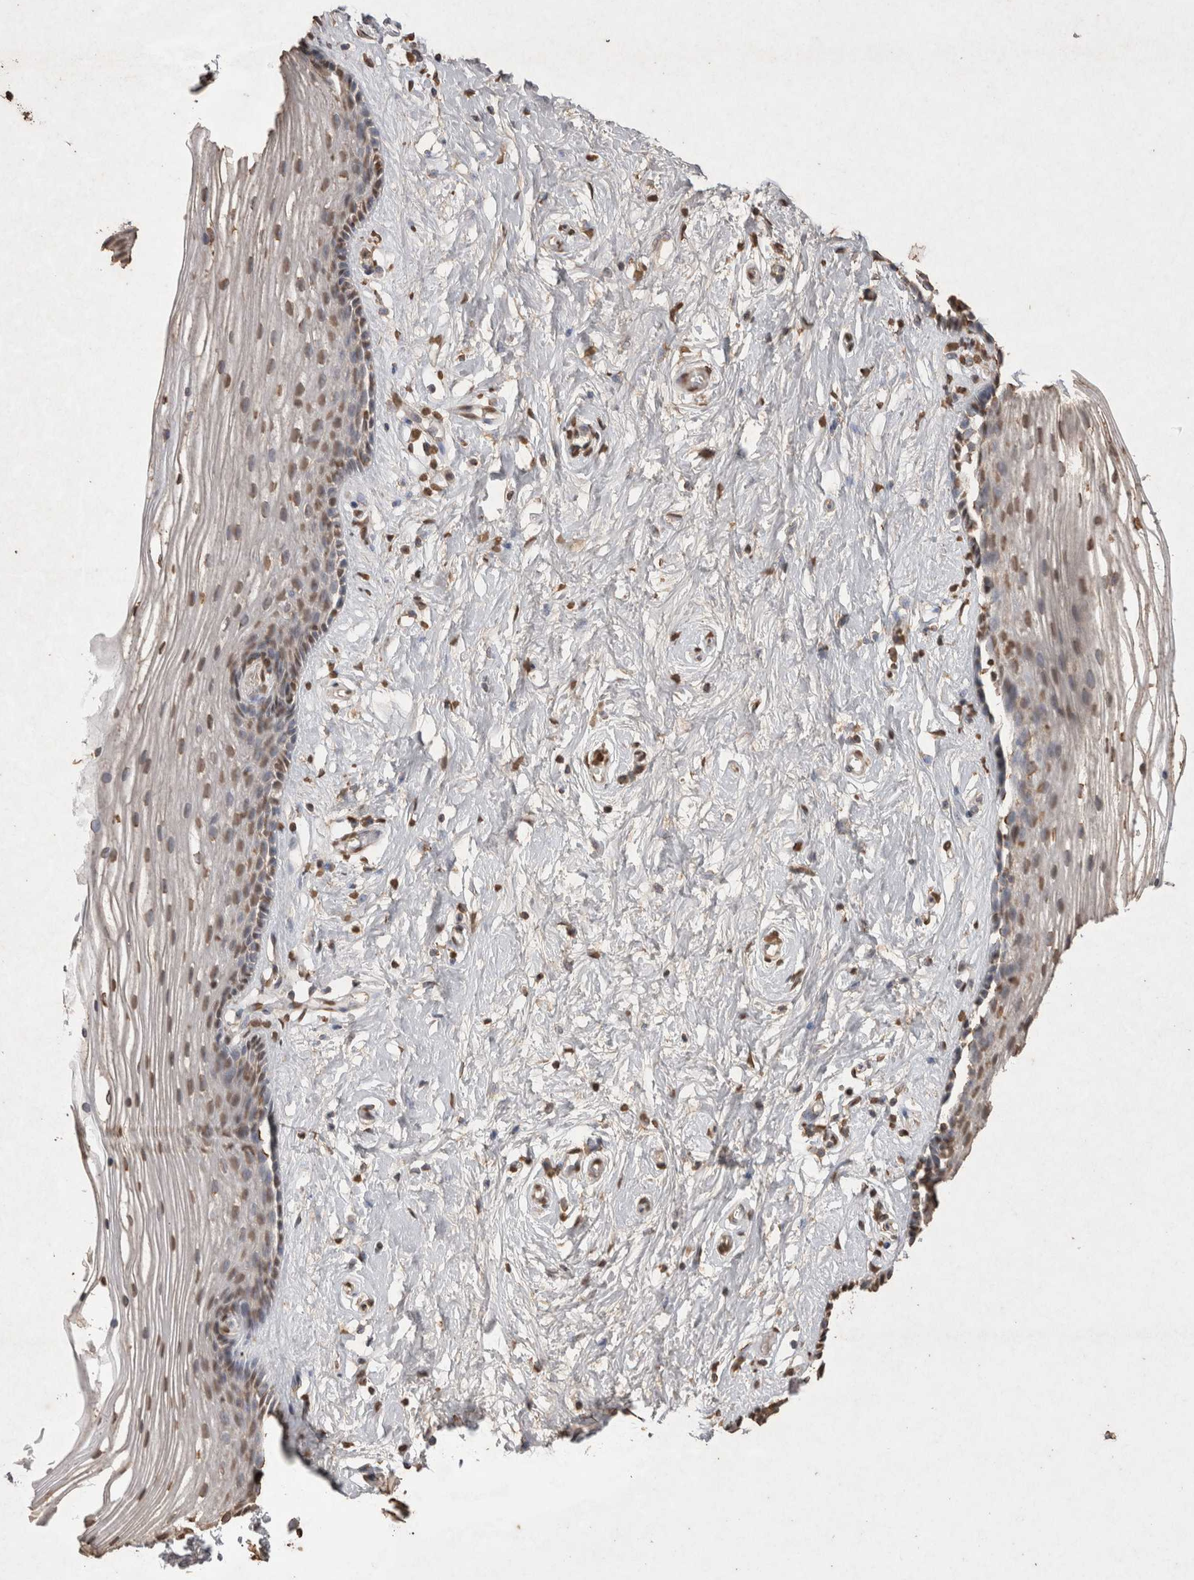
{"staining": {"intensity": "moderate", "quantity": ">75%", "location": "nuclear"}, "tissue": "vagina", "cell_type": "Squamous epithelial cells", "image_type": "normal", "snomed": [{"axis": "morphology", "description": "Normal tissue, NOS"}, {"axis": "topography", "description": "Vagina"}], "caption": "Squamous epithelial cells demonstrate medium levels of moderate nuclear expression in approximately >75% of cells in benign vagina. Using DAB (brown) and hematoxylin (blue) stains, captured at high magnification using brightfield microscopy.", "gene": "POU5F1", "patient": {"sex": "female", "age": 46}}